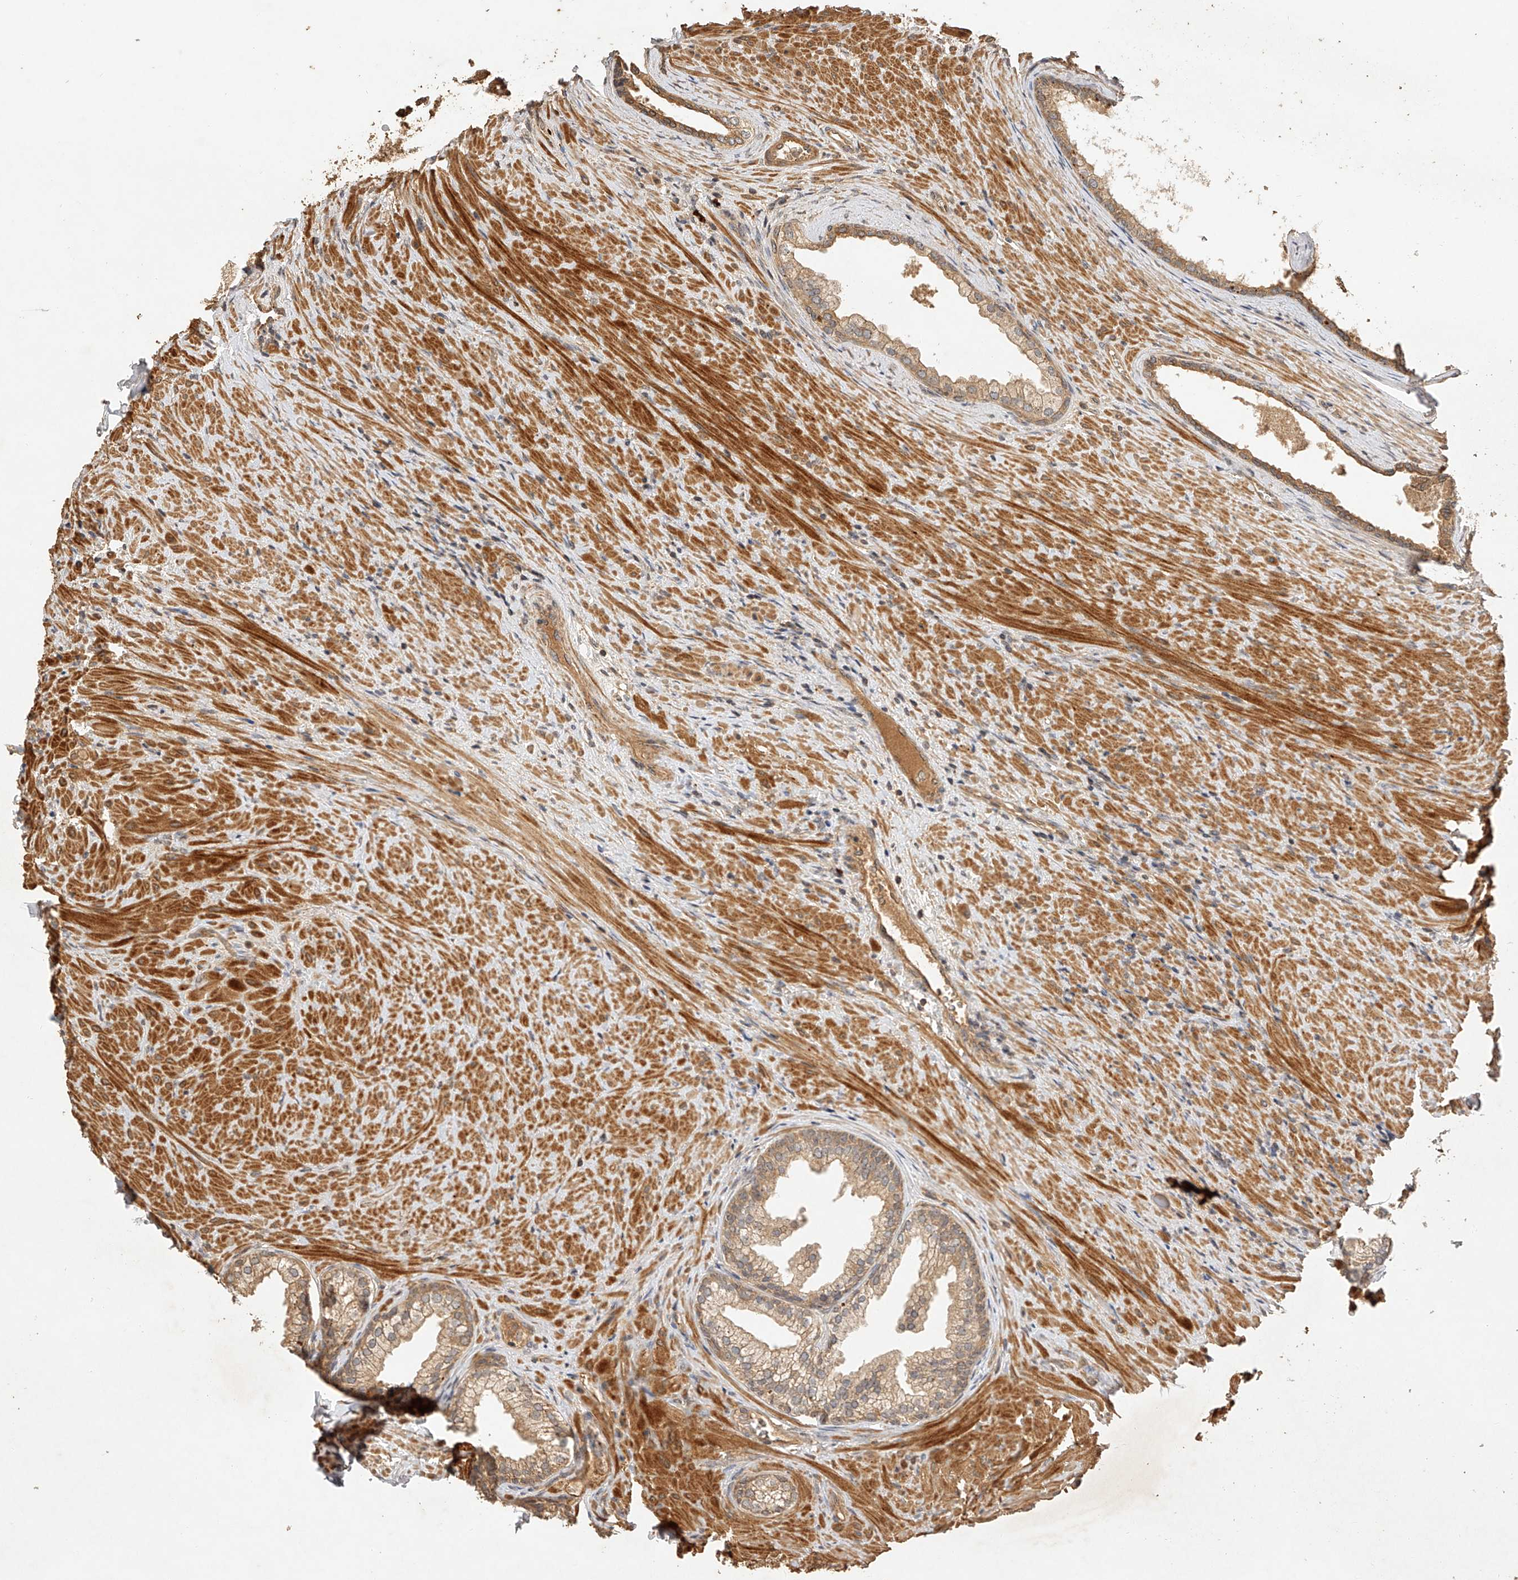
{"staining": {"intensity": "moderate", "quantity": ">75%", "location": "cytoplasmic/membranous"}, "tissue": "prostate", "cell_type": "Glandular cells", "image_type": "normal", "snomed": [{"axis": "morphology", "description": "Normal tissue, NOS"}, {"axis": "topography", "description": "Prostate"}], "caption": "IHC staining of unremarkable prostate, which demonstrates medium levels of moderate cytoplasmic/membranous positivity in approximately >75% of glandular cells indicating moderate cytoplasmic/membranous protein staining. The staining was performed using DAB (brown) for protein detection and nuclei were counterstained in hematoxylin (blue).", "gene": "NSMAF", "patient": {"sex": "male", "age": 76}}